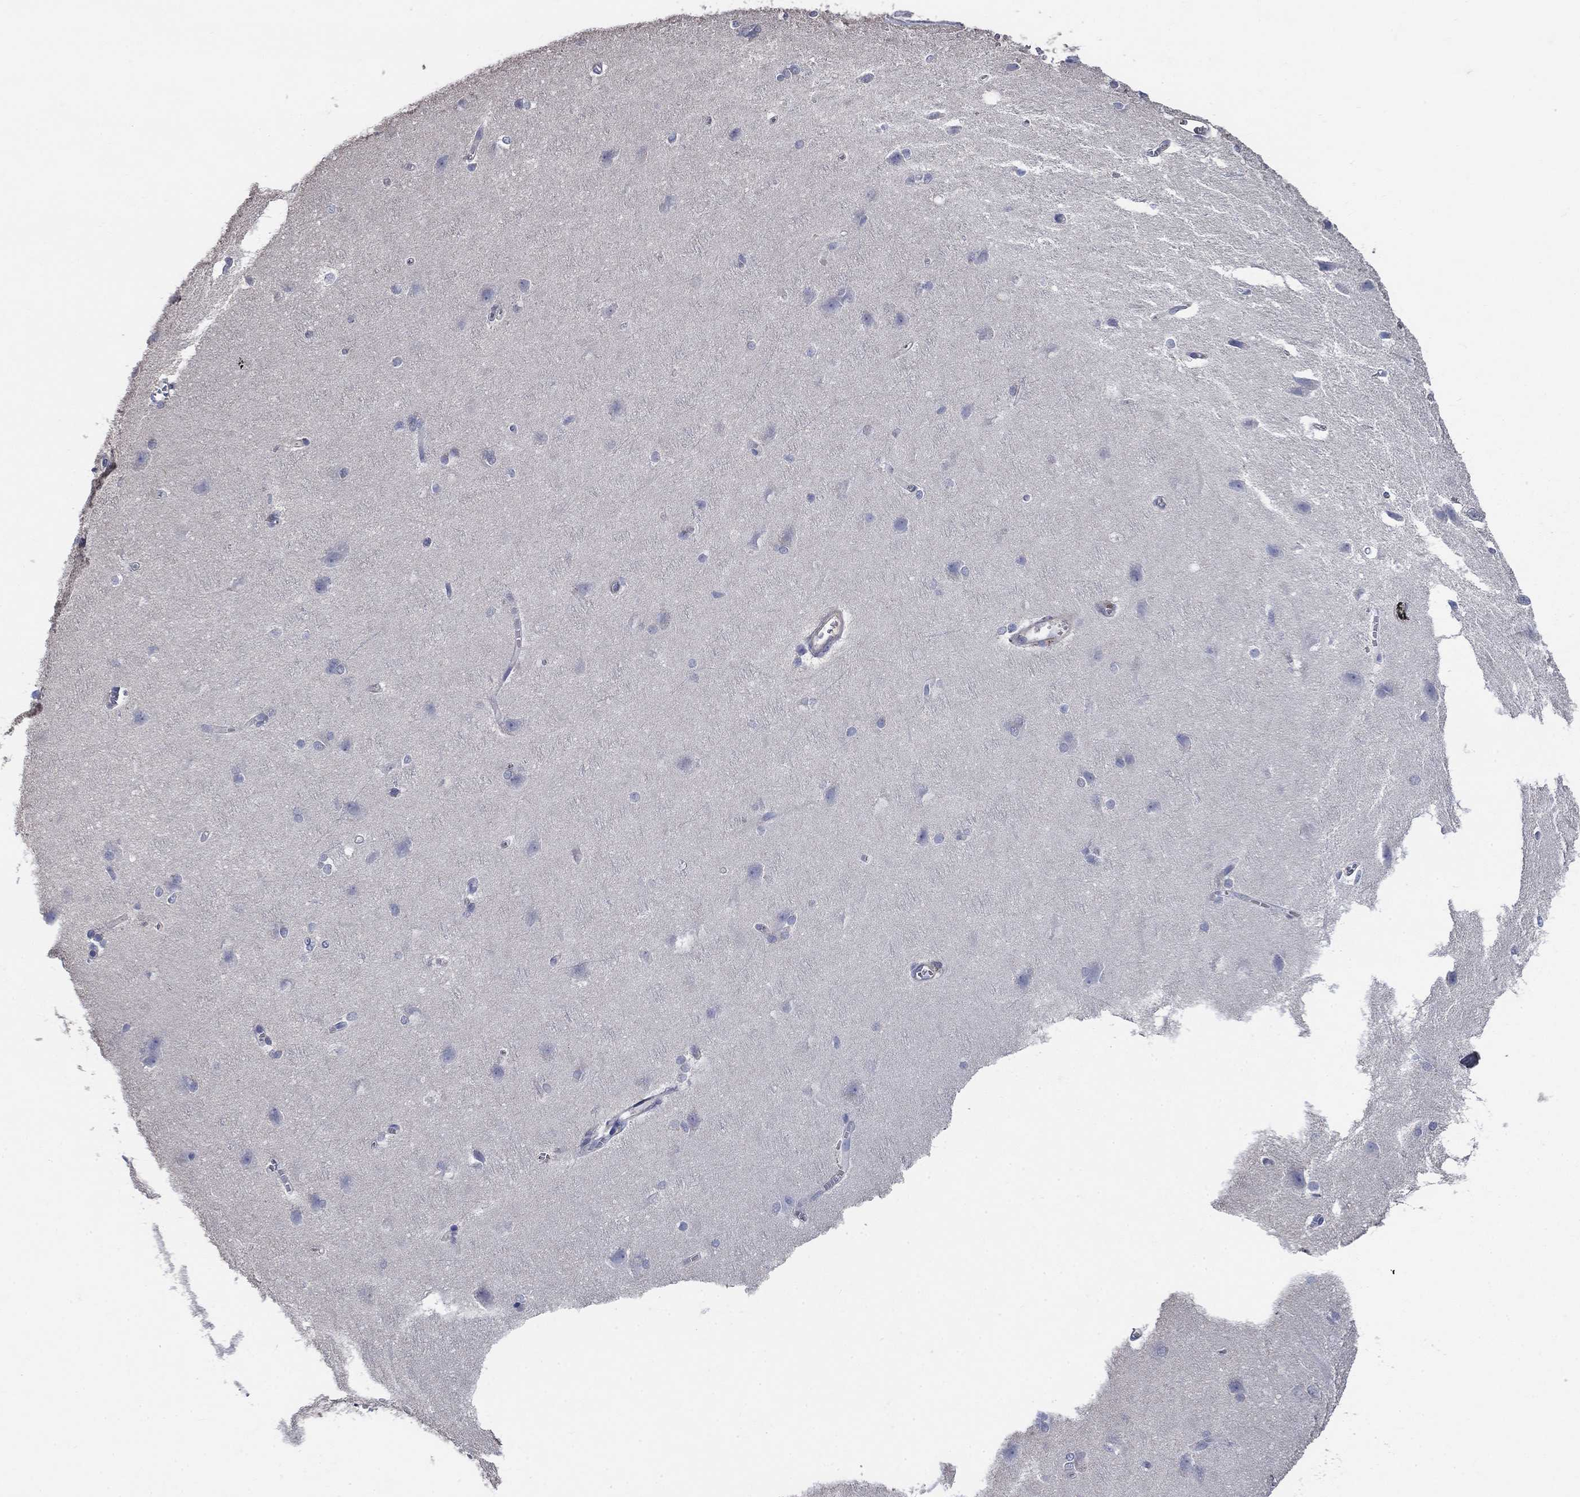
{"staining": {"intensity": "negative", "quantity": "none", "location": "none"}, "tissue": "cerebral cortex", "cell_type": "Endothelial cells", "image_type": "normal", "snomed": [{"axis": "morphology", "description": "Normal tissue, NOS"}, {"axis": "topography", "description": "Cerebral cortex"}], "caption": "This histopathology image is of normal cerebral cortex stained with IHC to label a protein in brown with the nuclei are counter-stained blue. There is no staining in endothelial cells.", "gene": "FLNC", "patient": {"sex": "male", "age": 37}}